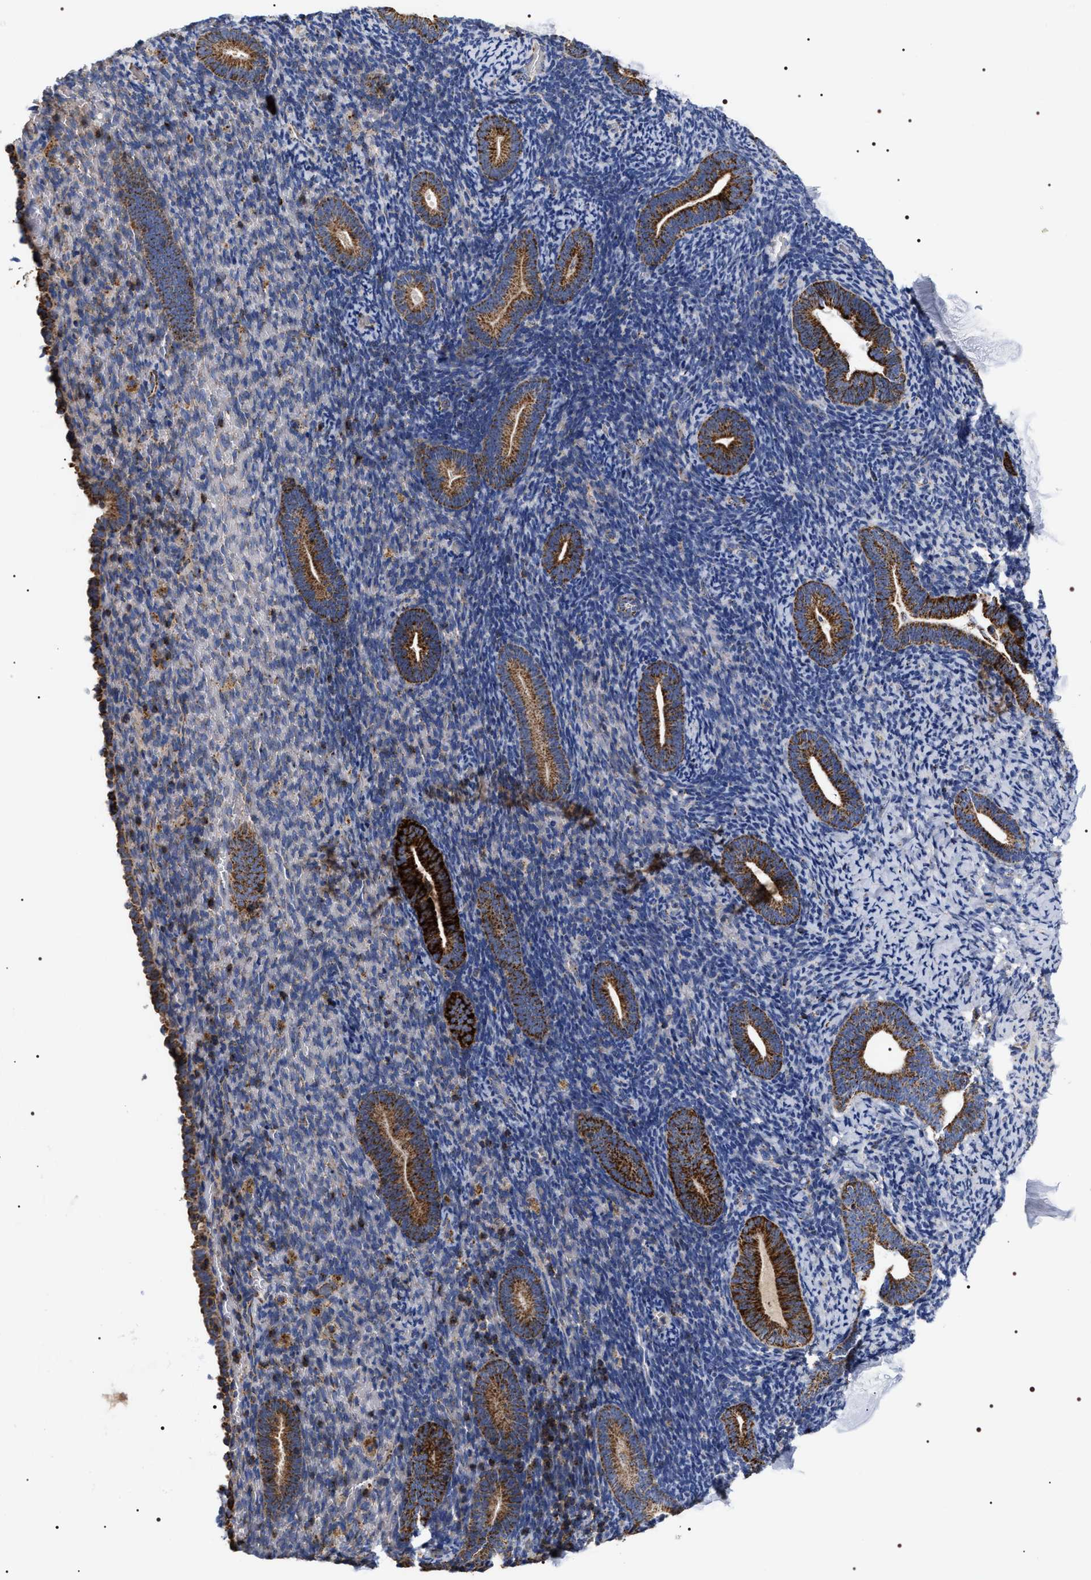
{"staining": {"intensity": "moderate", "quantity": "<25%", "location": "cytoplasmic/membranous"}, "tissue": "endometrium", "cell_type": "Cells in endometrial stroma", "image_type": "normal", "snomed": [{"axis": "morphology", "description": "Normal tissue, NOS"}, {"axis": "topography", "description": "Endometrium"}], "caption": "Moderate cytoplasmic/membranous protein positivity is identified in approximately <25% of cells in endometrial stroma in endometrium.", "gene": "COG5", "patient": {"sex": "female", "age": 51}}